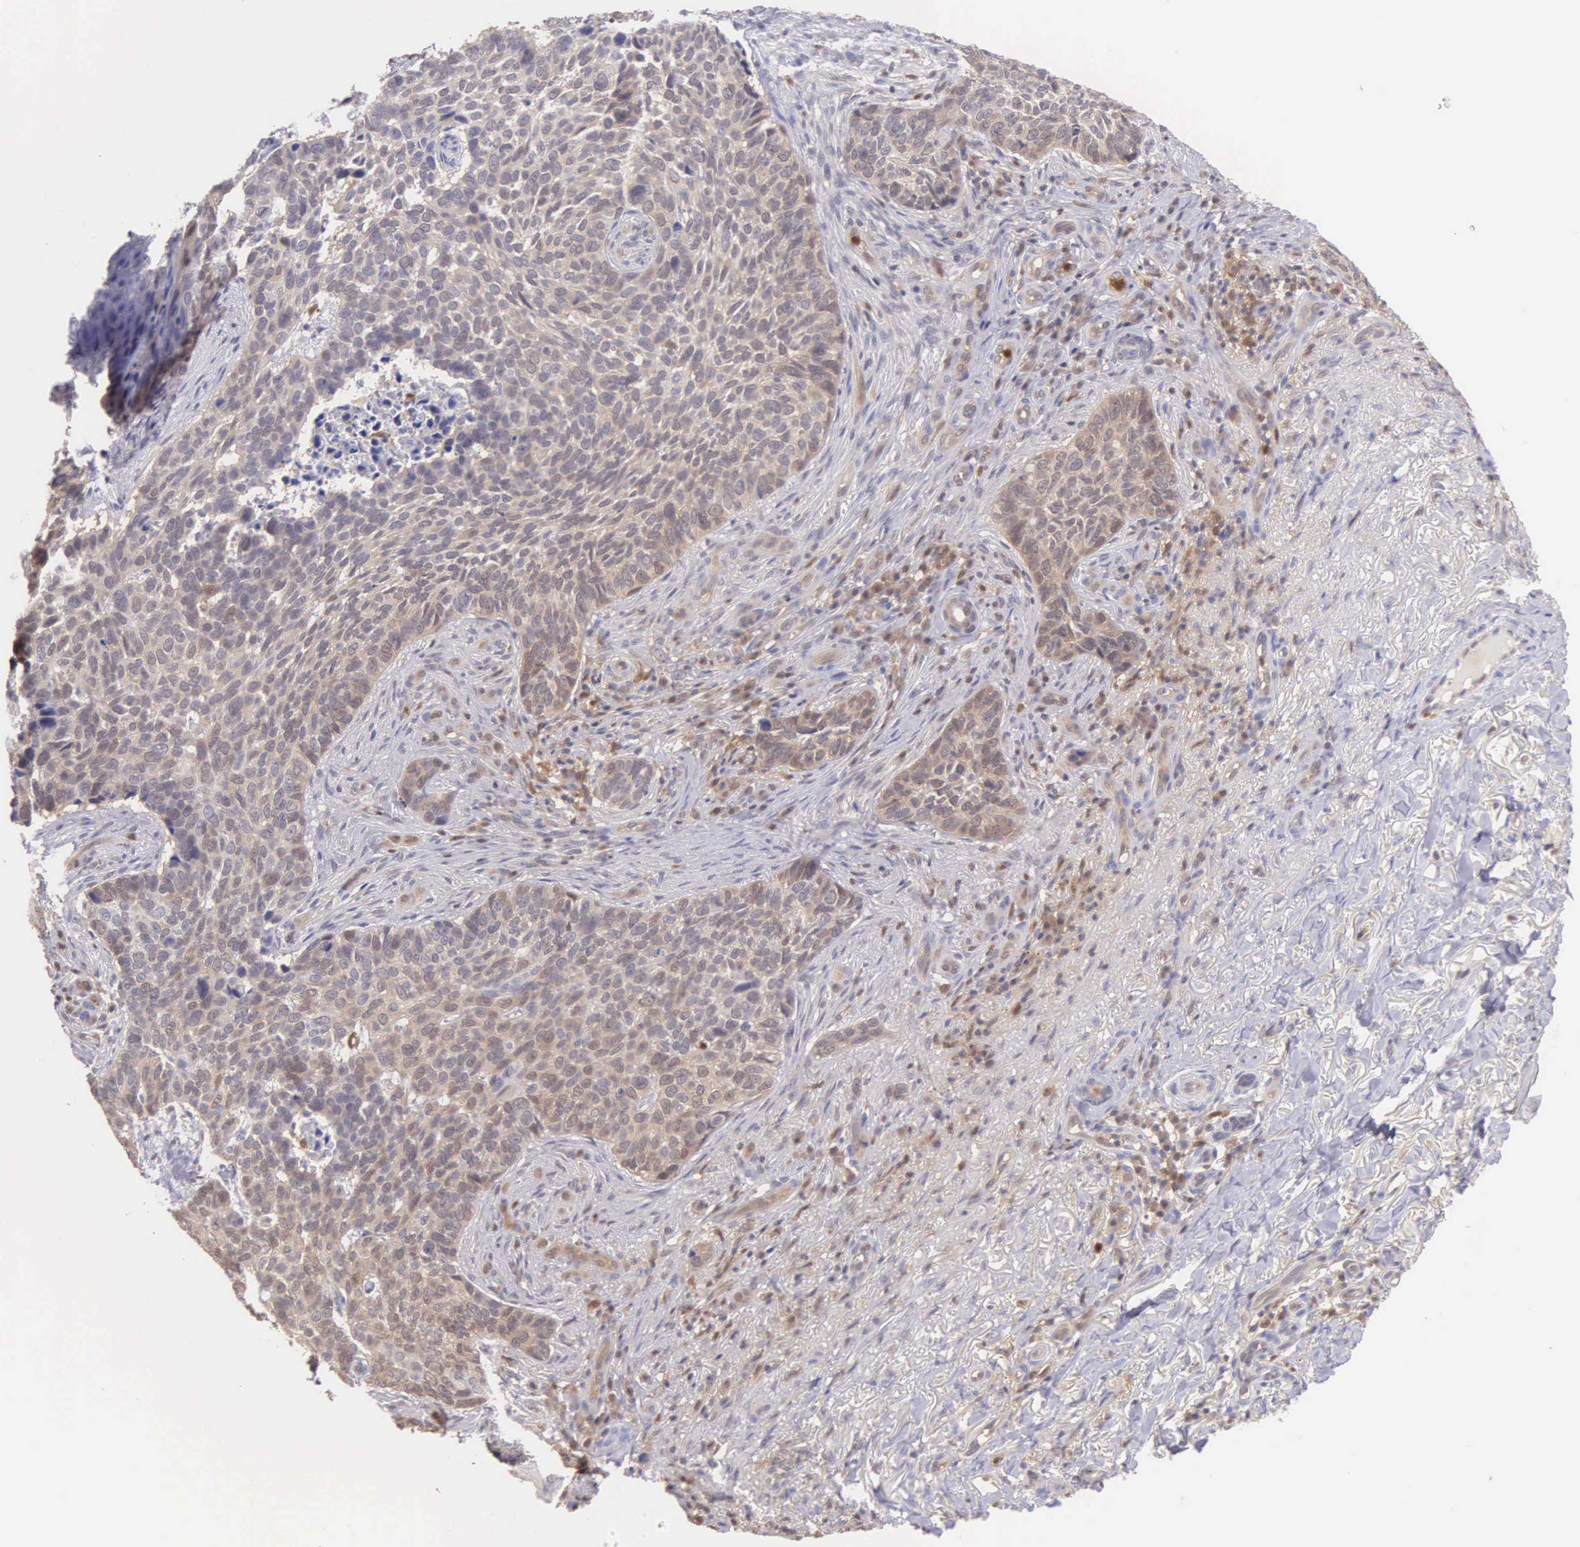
{"staining": {"intensity": "weak", "quantity": "25%-75%", "location": "cytoplasmic/membranous"}, "tissue": "skin cancer", "cell_type": "Tumor cells", "image_type": "cancer", "snomed": [{"axis": "morphology", "description": "Basal cell carcinoma"}, {"axis": "topography", "description": "Skin"}], "caption": "Immunohistochemical staining of human skin cancer demonstrates low levels of weak cytoplasmic/membranous protein positivity in approximately 25%-75% of tumor cells.", "gene": "BID", "patient": {"sex": "male", "age": 81}}